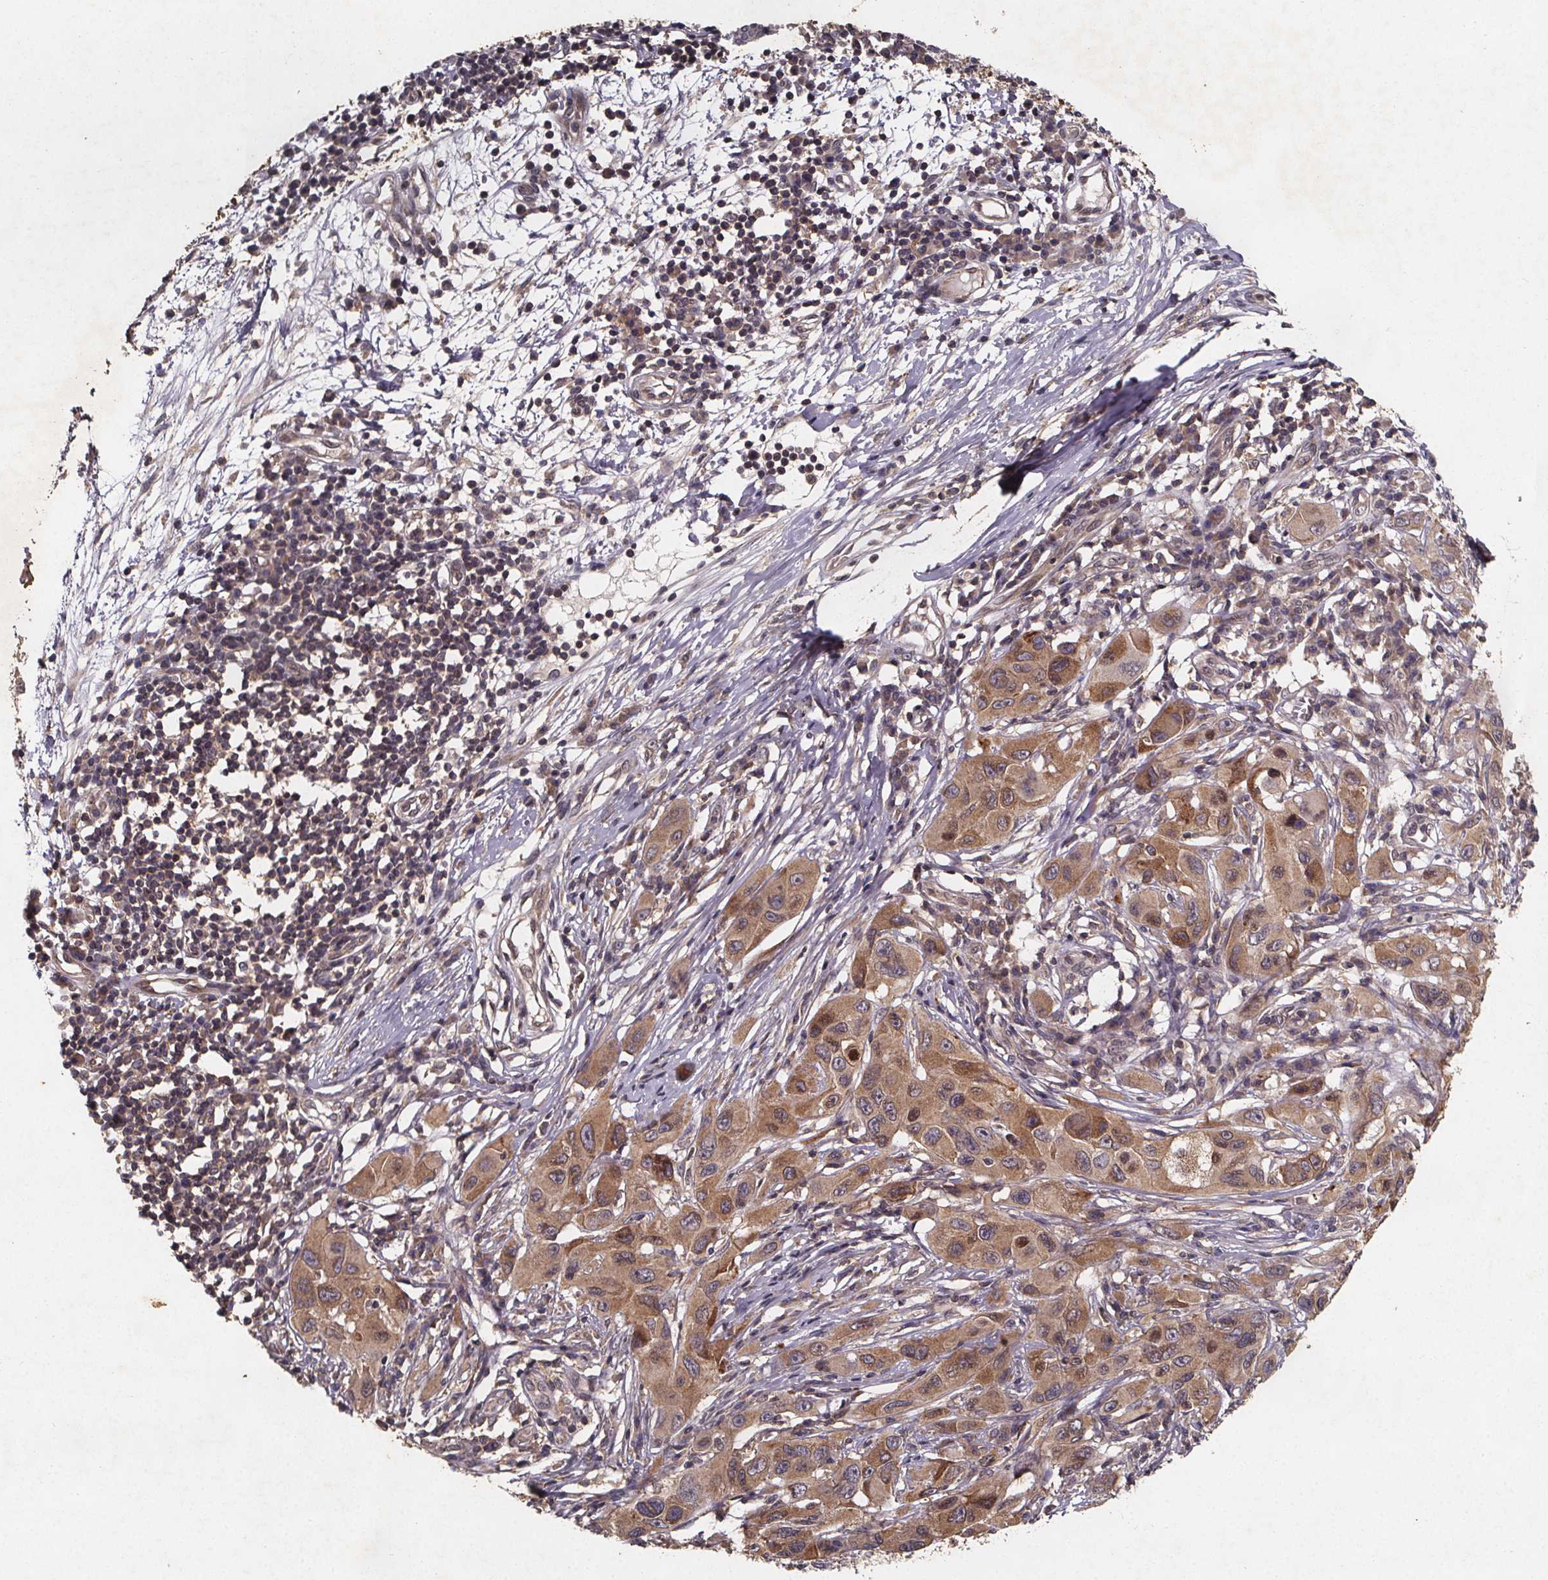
{"staining": {"intensity": "moderate", "quantity": ">75%", "location": "cytoplasmic/membranous,nuclear"}, "tissue": "melanoma", "cell_type": "Tumor cells", "image_type": "cancer", "snomed": [{"axis": "morphology", "description": "Malignant melanoma, NOS"}, {"axis": "topography", "description": "Skin"}], "caption": "A high-resolution photomicrograph shows IHC staining of malignant melanoma, which exhibits moderate cytoplasmic/membranous and nuclear expression in approximately >75% of tumor cells.", "gene": "PIERCE2", "patient": {"sex": "male", "age": 53}}